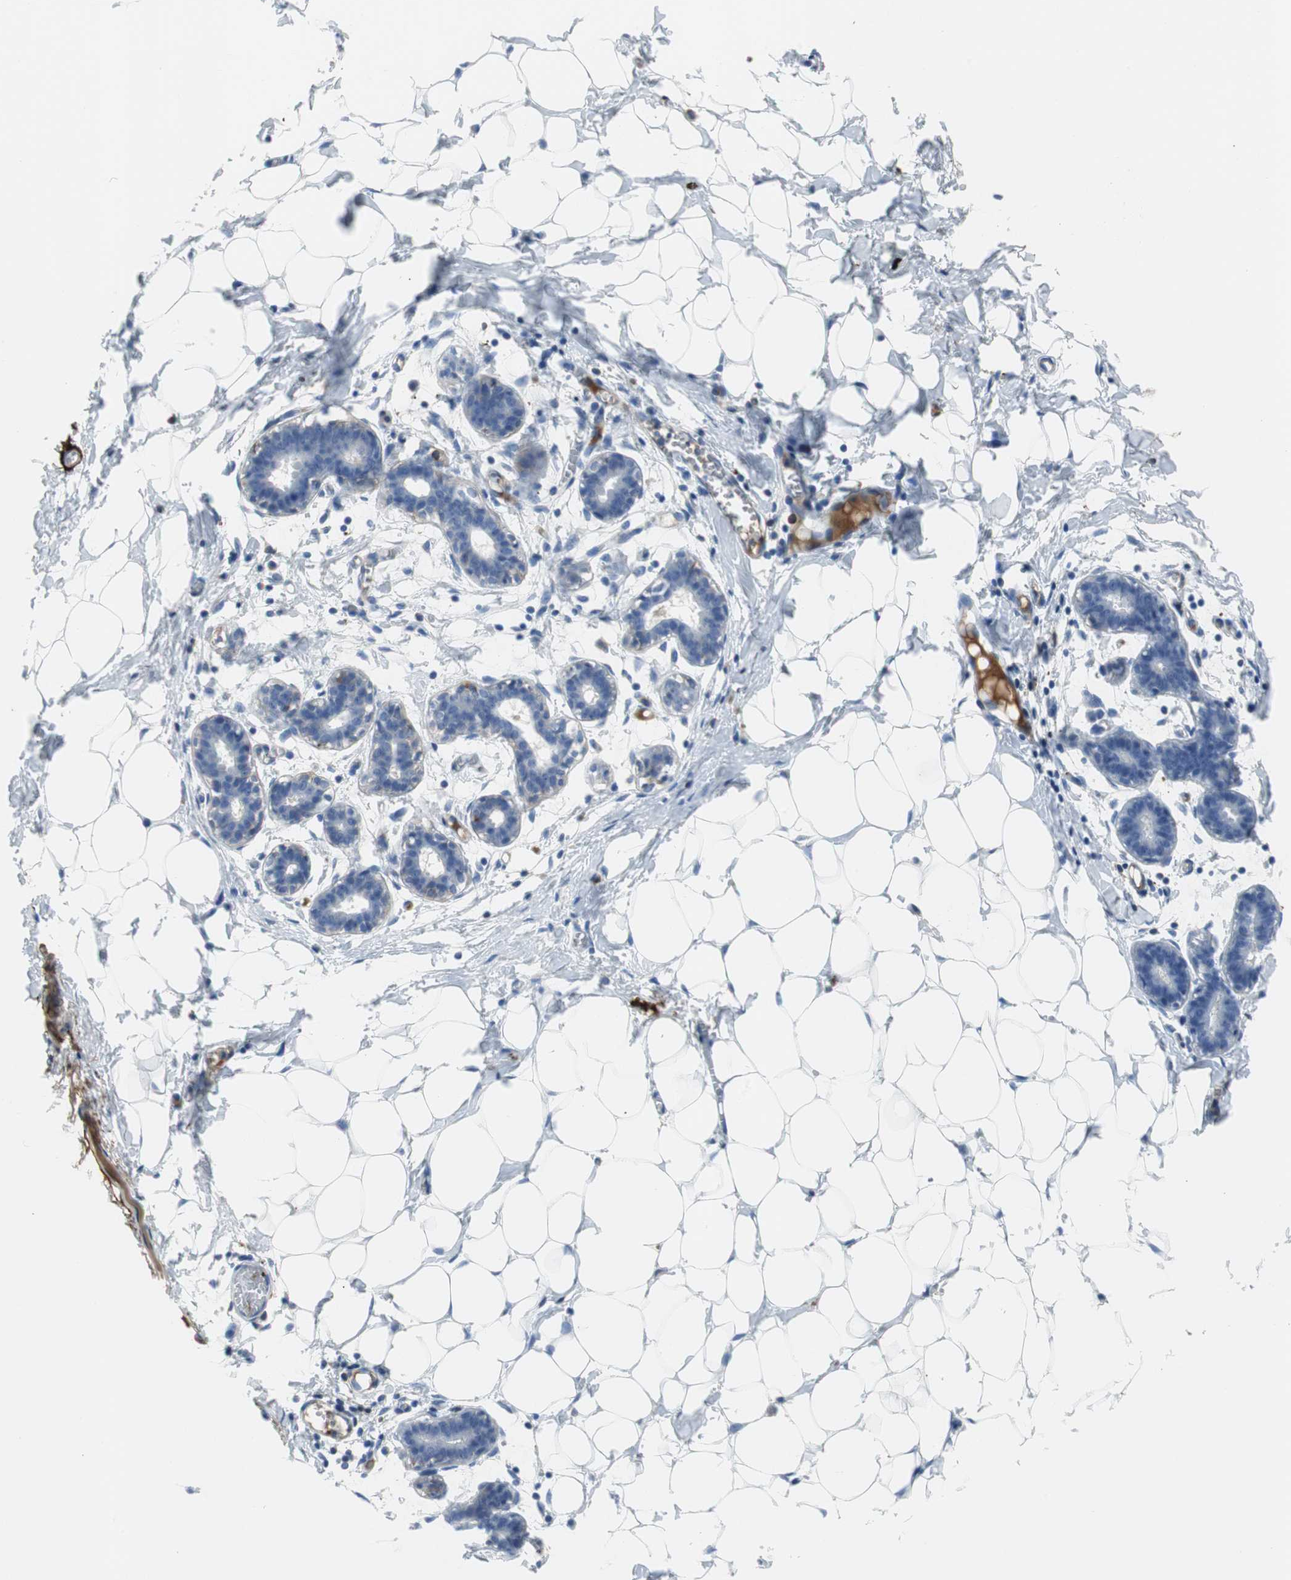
{"staining": {"intensity": "negative", "quantity": "none", "location": "none"}, "tissue": "breast", "cell_type": "Adipocytes", "image_type": "normal", "snomed": [{"axis": "morphology", "description": "Normal tissue, NOS"}, {"axis": "topography", "description": "Breast"}], "caption": "Image shows no significant protein positivity in adipocytes of benign breast. The staining is performed using DAB brown chromogen with nuclei counter-stained in using hematoxylin.", "gene": "APCS", "patient": {"sex": "female", "age": 27}}